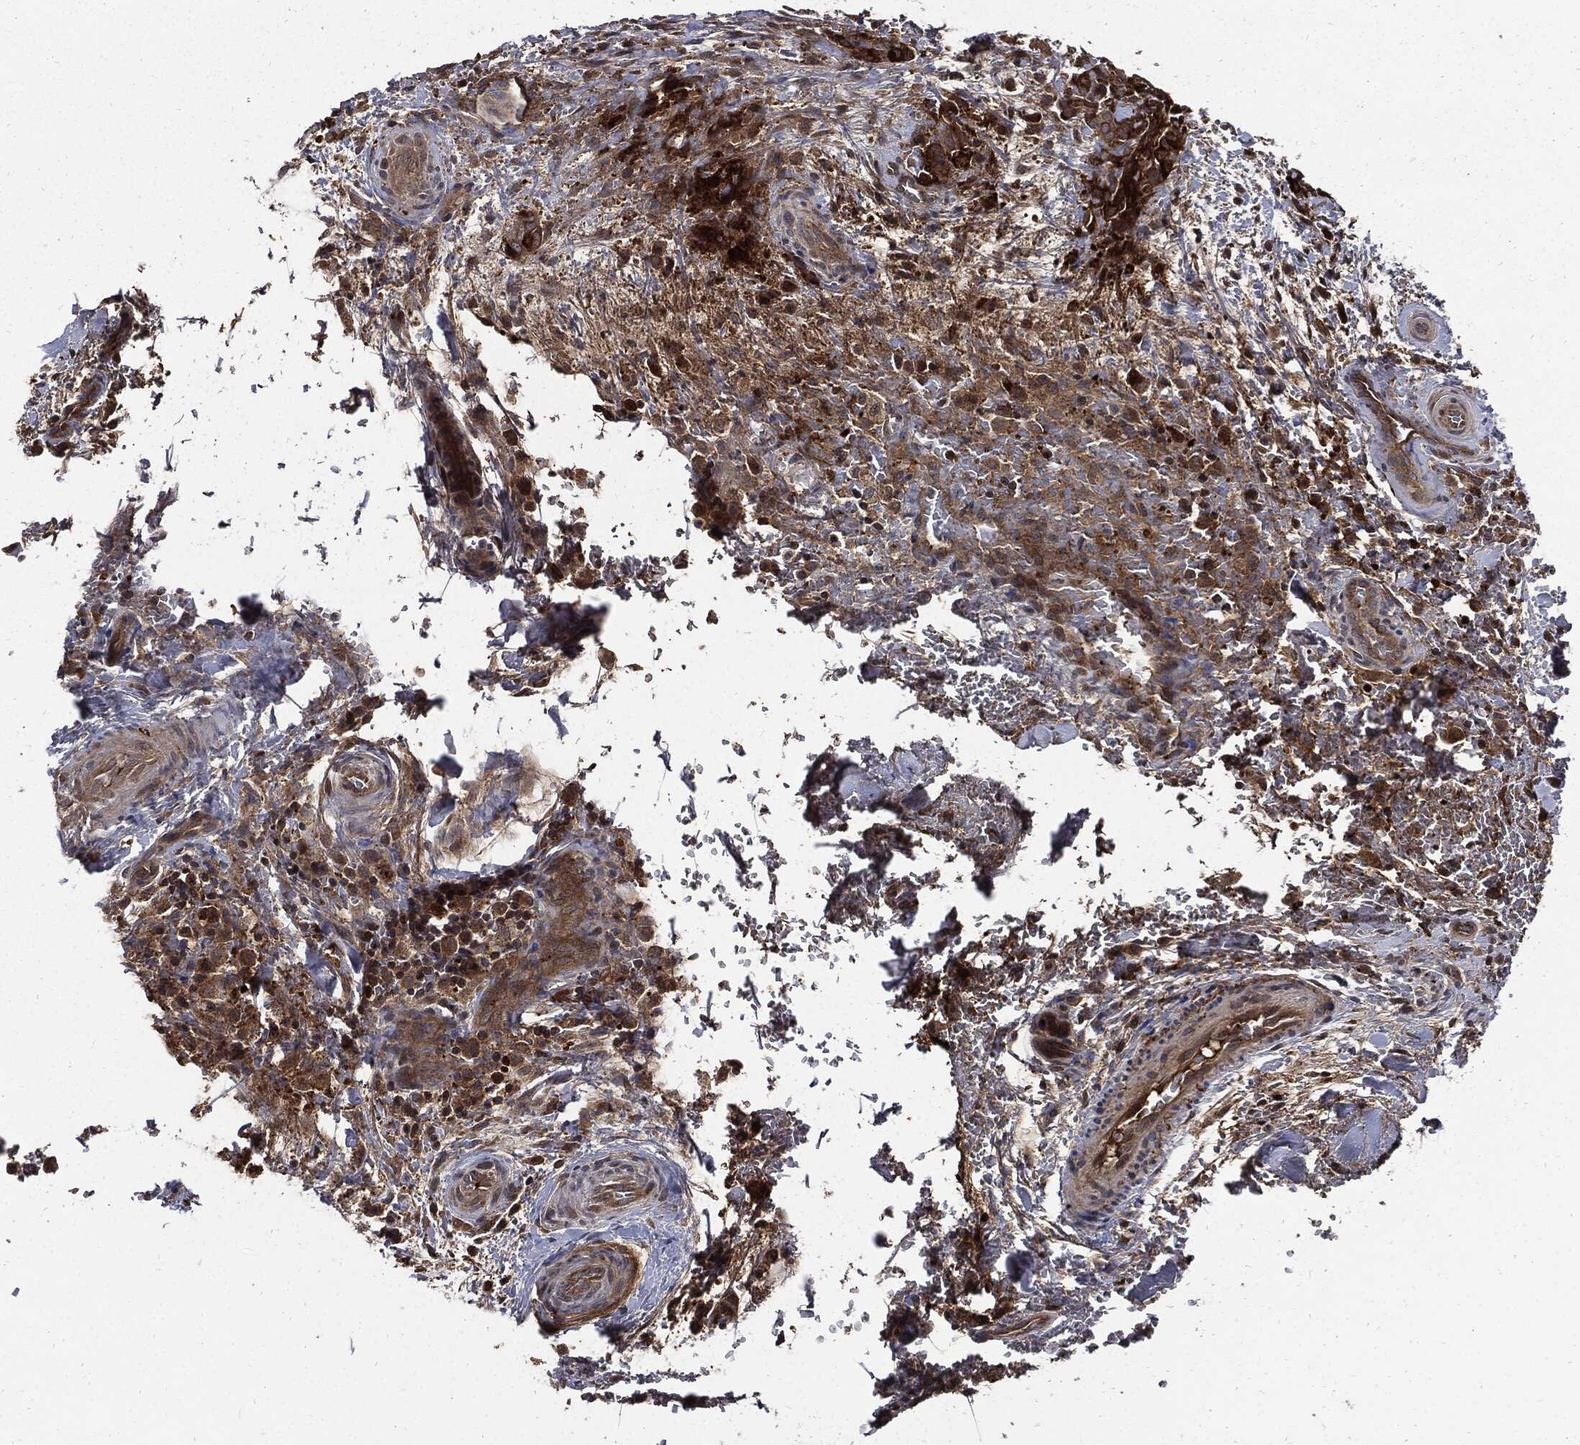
{"staining": {"intensity": "strong", "quantity": ">75%", "location": "cytoplasmic/membranous"}, "tissue": "thyroid cancer", "cell_type": "Tumor cells", "image_type": "cancer", "snomed": [{"axis": "morphology", "description": "Papillary adenocarcinoma, NOS"}, {"axis": "topography", "description": "Thyroid gland"}], "caption": "Papillary adenocarcinoma (thyroid) tissue exhibits strong cytoplasmic/membranous expression in approximately >75% of tumor cells", "gene": "CLU", "patient": {"sex": "male", "age": 61}}